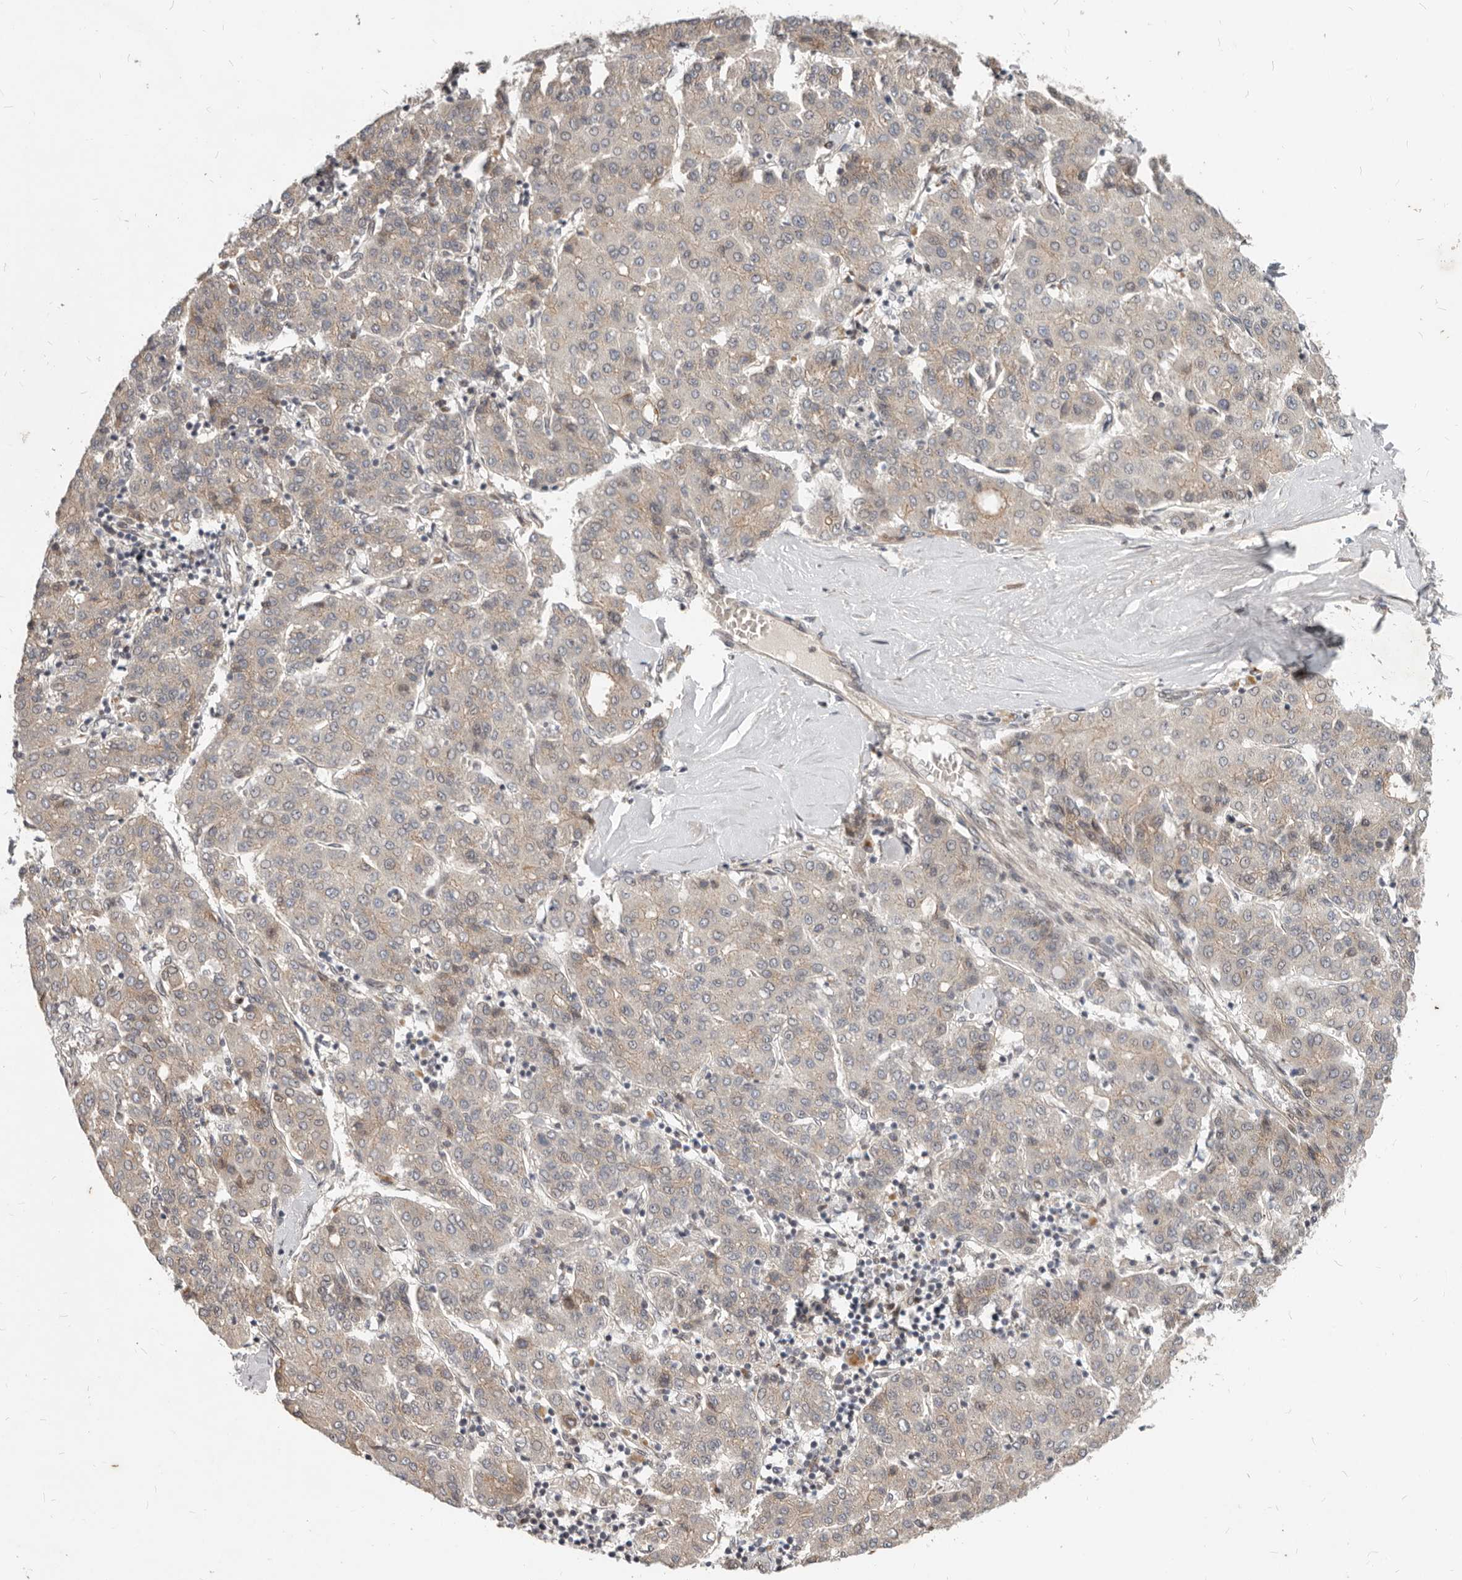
{"staining": {"intensity": "weak", "quantity": "<25%", "location": "cytoplasmic/membranous"}, "tissue": "liver cancer", "cell_type": "Tumor cells", "image_type": "cancer", "snomed": [{"axis": "morphology", "description": "Carcinoma, Hepatocellular, NOS"}, {"axis": "topography", "description": "Liver"}], "caption": "Micrograph shows no significant protein staining in tumor cells of liver cancer (hepatocellular carcinoma).", "gene": "NPY4R", "patient": {"sex": "male", "age": 65}}